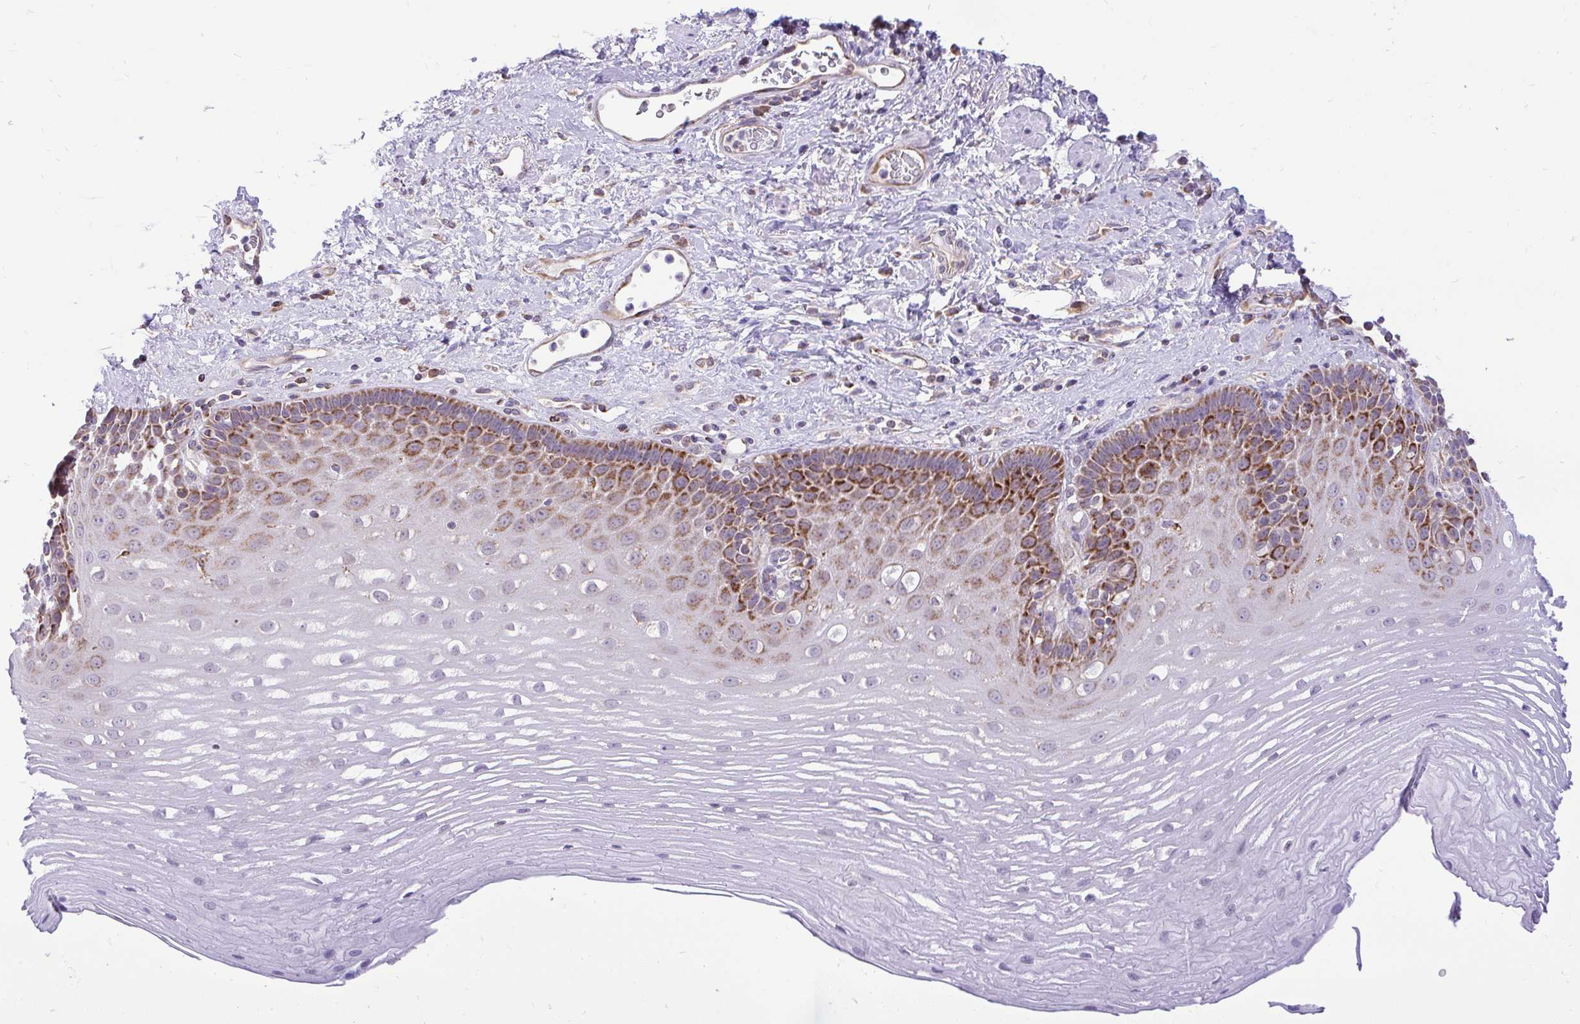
{"staining": {"intensity": "moderate", "quantity": "25%-75%", "location": "cytoplasmic/membranous"}, "tissue": "esophagus", "cell_type": "Squamous epithelial cells", "image_type": "normal", "snomed": [{"axis": "morphology", "description": "Normal tissue, NOS"}, {"axis": "topography", "description": "Esophagus"}], "caption": "DAB (3,3'-diaminobenzidine) immunohistochemical staining of normal human esophagus displays moderate cytoplasmic/membranous protein positivity in about 25%-75% of squamous epithelial cells.", "gene": "PYCR2", "patient": {"sex": "male", "age": 62}}